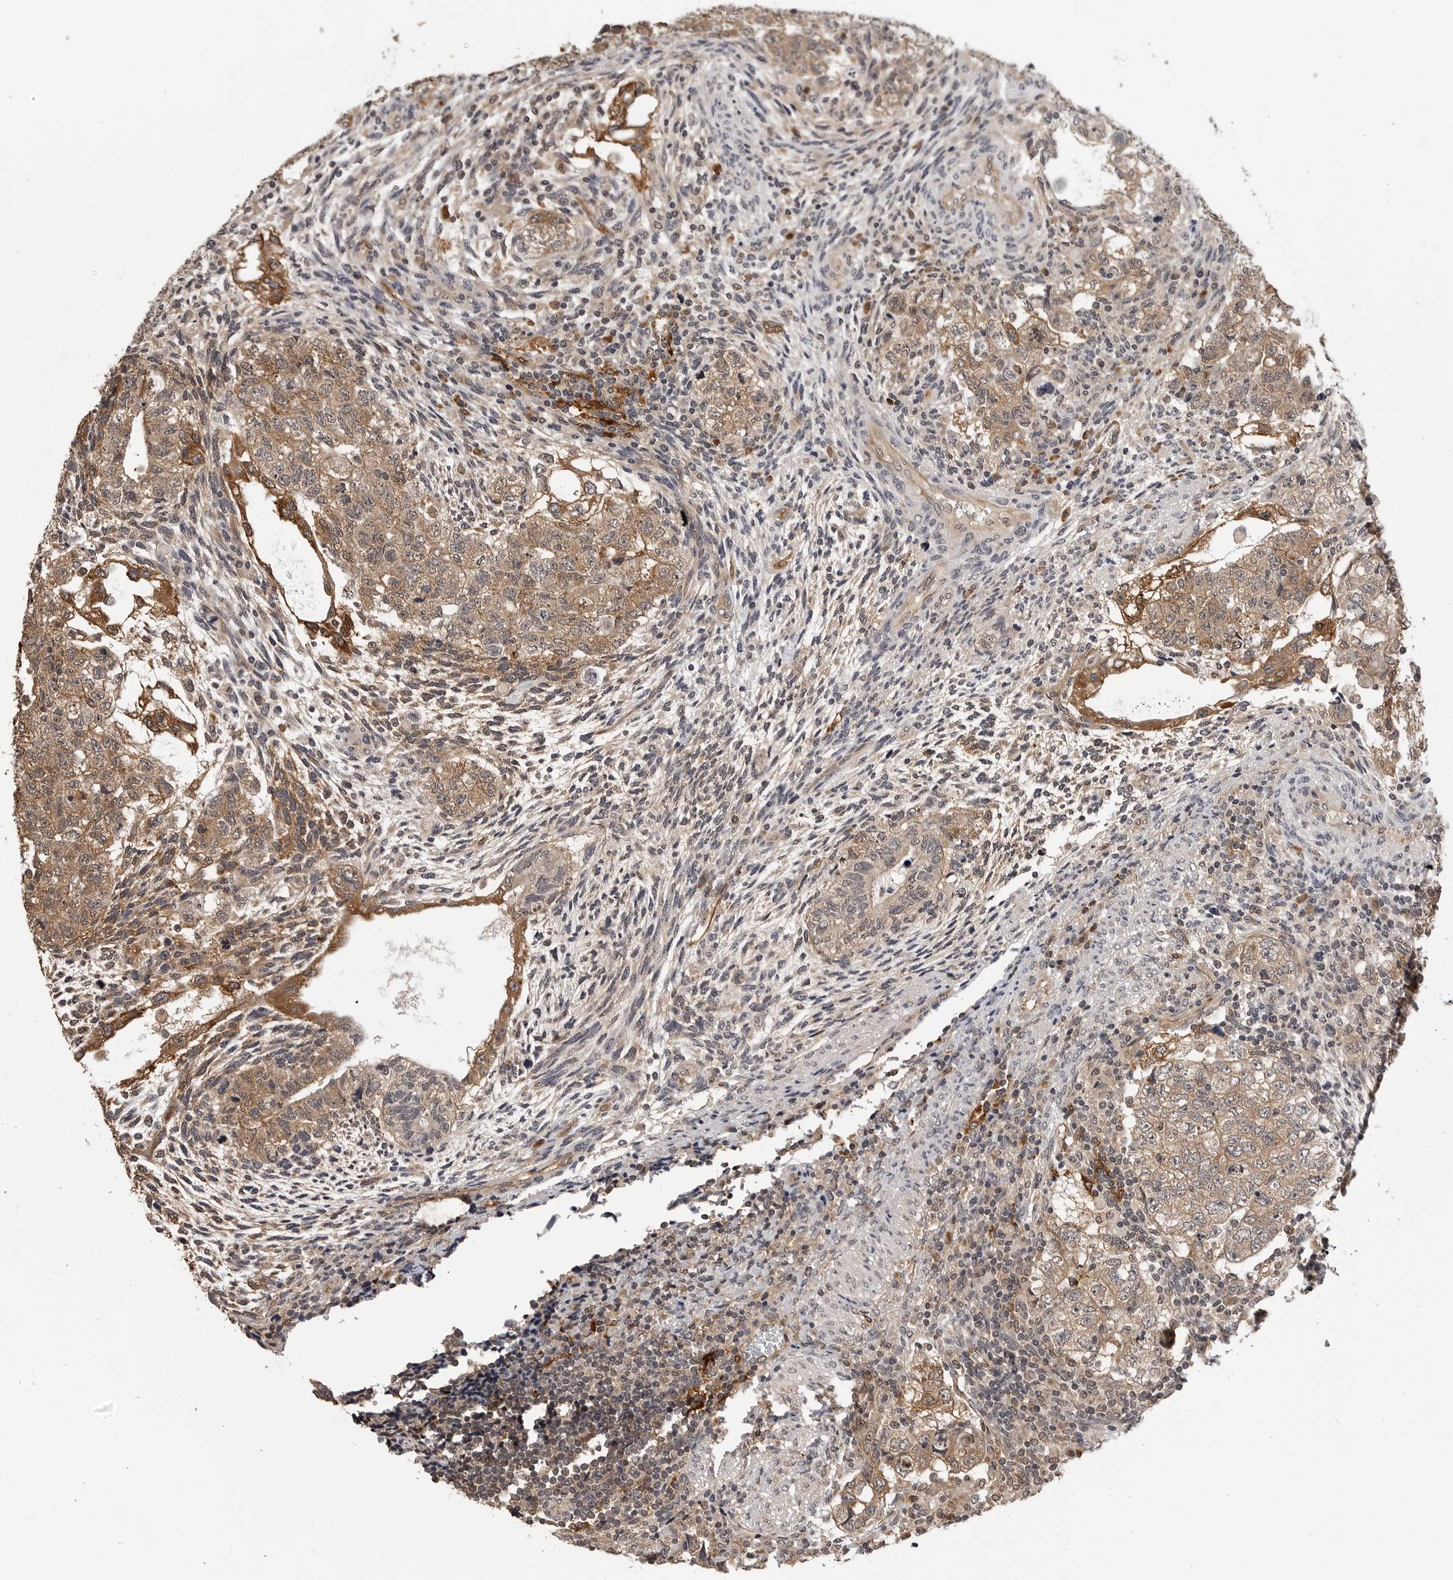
{"staining": {"intensity": "moderate", "quantity": ">75%", "location": "cytoplasmic/membranous"}, "tissue": "testis cancer", "cell_type": "Tumor cells", "image_type": "cancer", "snomed": [{"axis": "morphology", "description": "Normal tissue, NOS"}, {"axis": "morphology", "description": "Carcinoma, Embryonal, NOS"}, {"axis": "topography", "description": "Testis"}], "caption": "The histopathology image displays immunohistochemical staining of embryonal carcinoma (testis). There is moderate cytoplasmic/membranous positivity is appreciated in approximately >75% of tumor cells.", "gene": "TRMT13", "patient": {"sex": "male", "age": 36}}